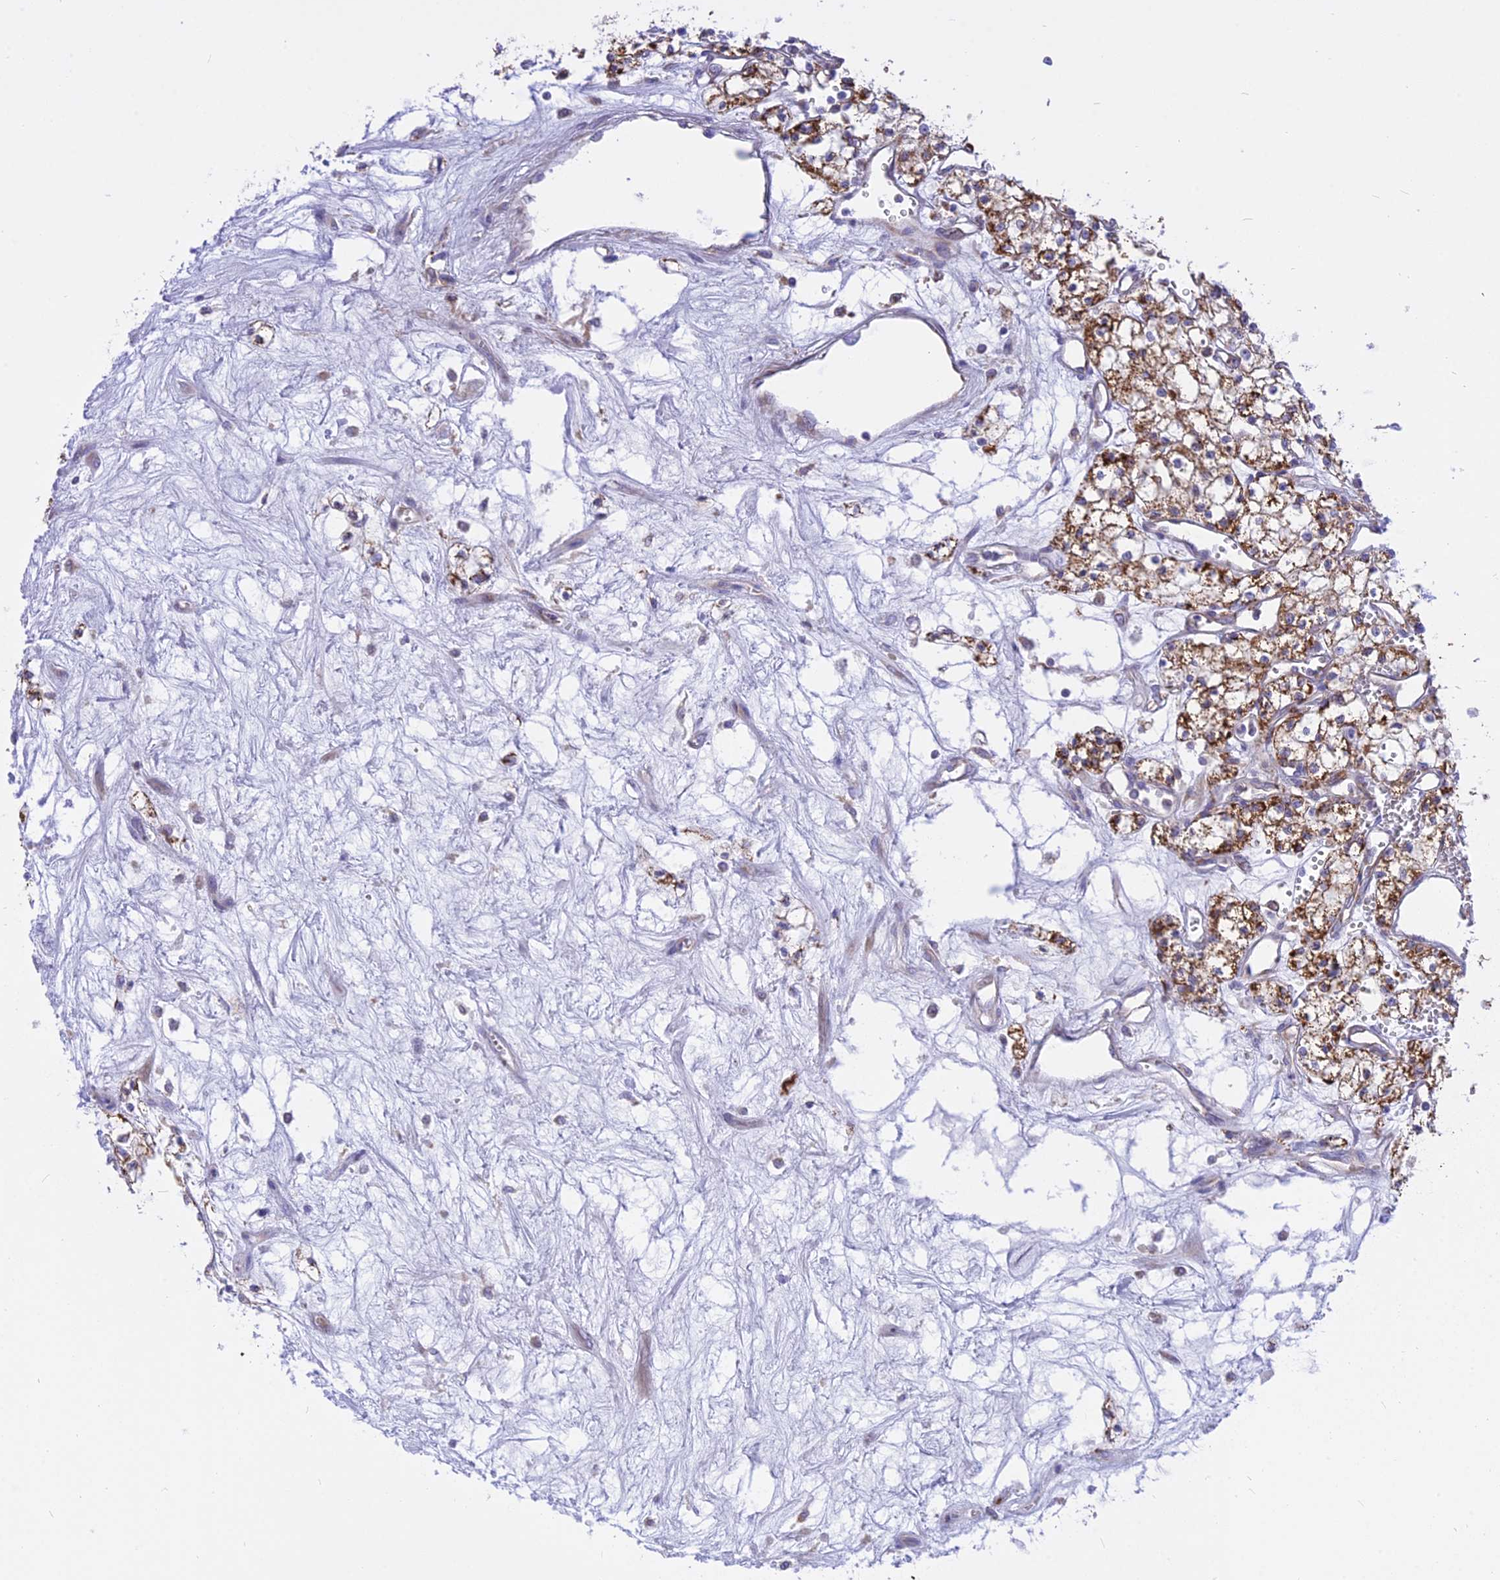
{"staining": {"intensity": "moderate", "quantity": ">75%", "location": "cytoplasmic/membranous"}, "tissue": "renal cancer", "cell_type": "Tumor cells", "image_type": "cancer", "snomed": [{"axis": "morphology", "description": "Adenocarcinoma, NOS"}, {"axis": "topography", "description": "Kidney"}], "caption": "About >75% of tumor cells in human renal adenocarcinoma demonstrate moderate cytoplasmic/membranous protein staining as visualized by brown immunohistochemical staining.", "gene": "ARMCX6", "patient": {"sex": "male", "age": 59}}